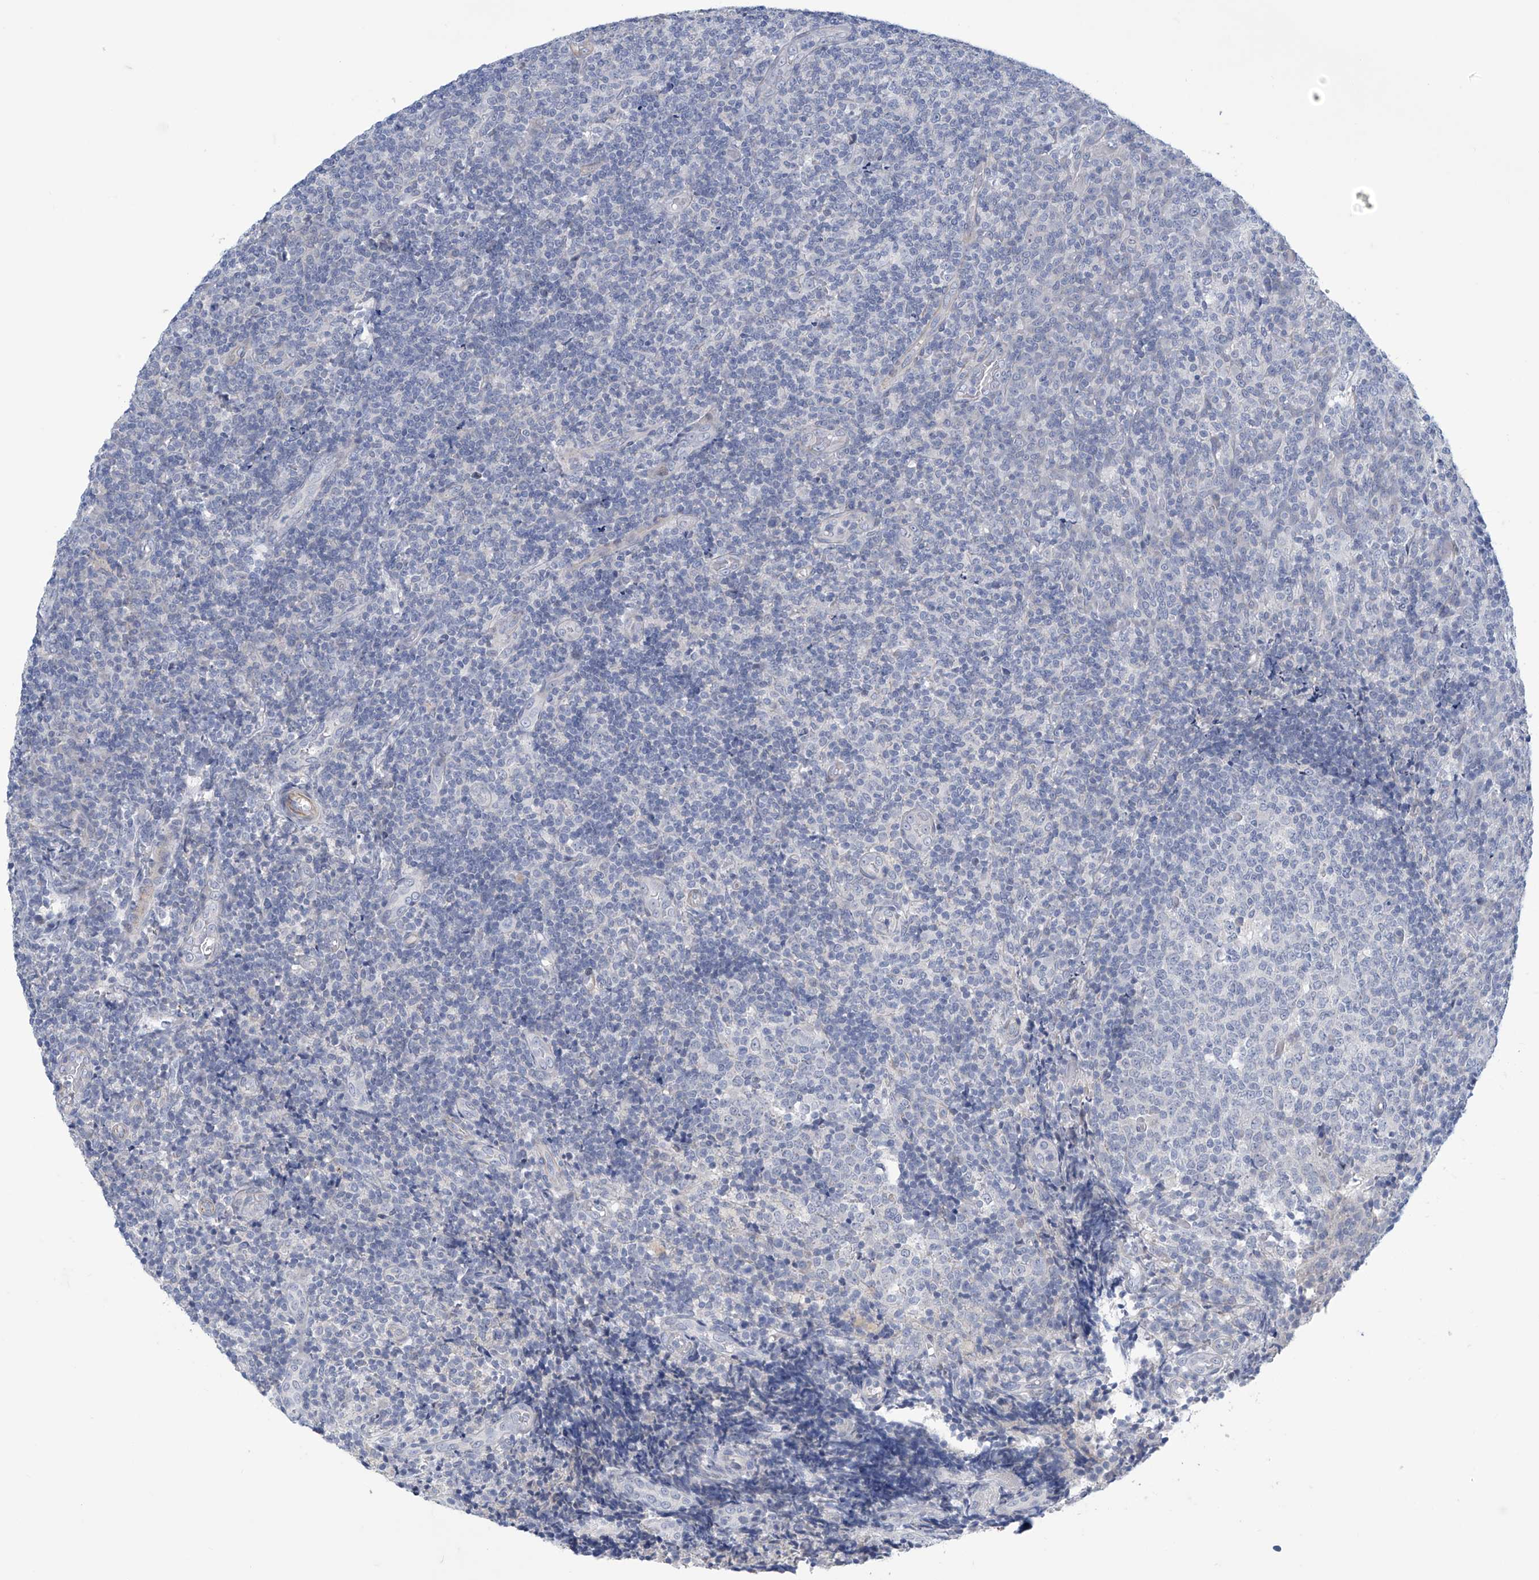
{"staining": {"intensity": "negative", "quantity": "none", "location": "none"}, "tissue": "tonsil", "cell_type": "Germinal center cells", "image_type": "normal", "snomed": [{"axis": "morphology", "description": "Normal tissue, NOS"}, {"axis": "topography", "description": "Tonsil"}], "caption": "A micrograph of human tonsil is negative for staining in germinal center cells.", "gene": "SLC35A5", "patient": {"sex": "female", "age": 19}}